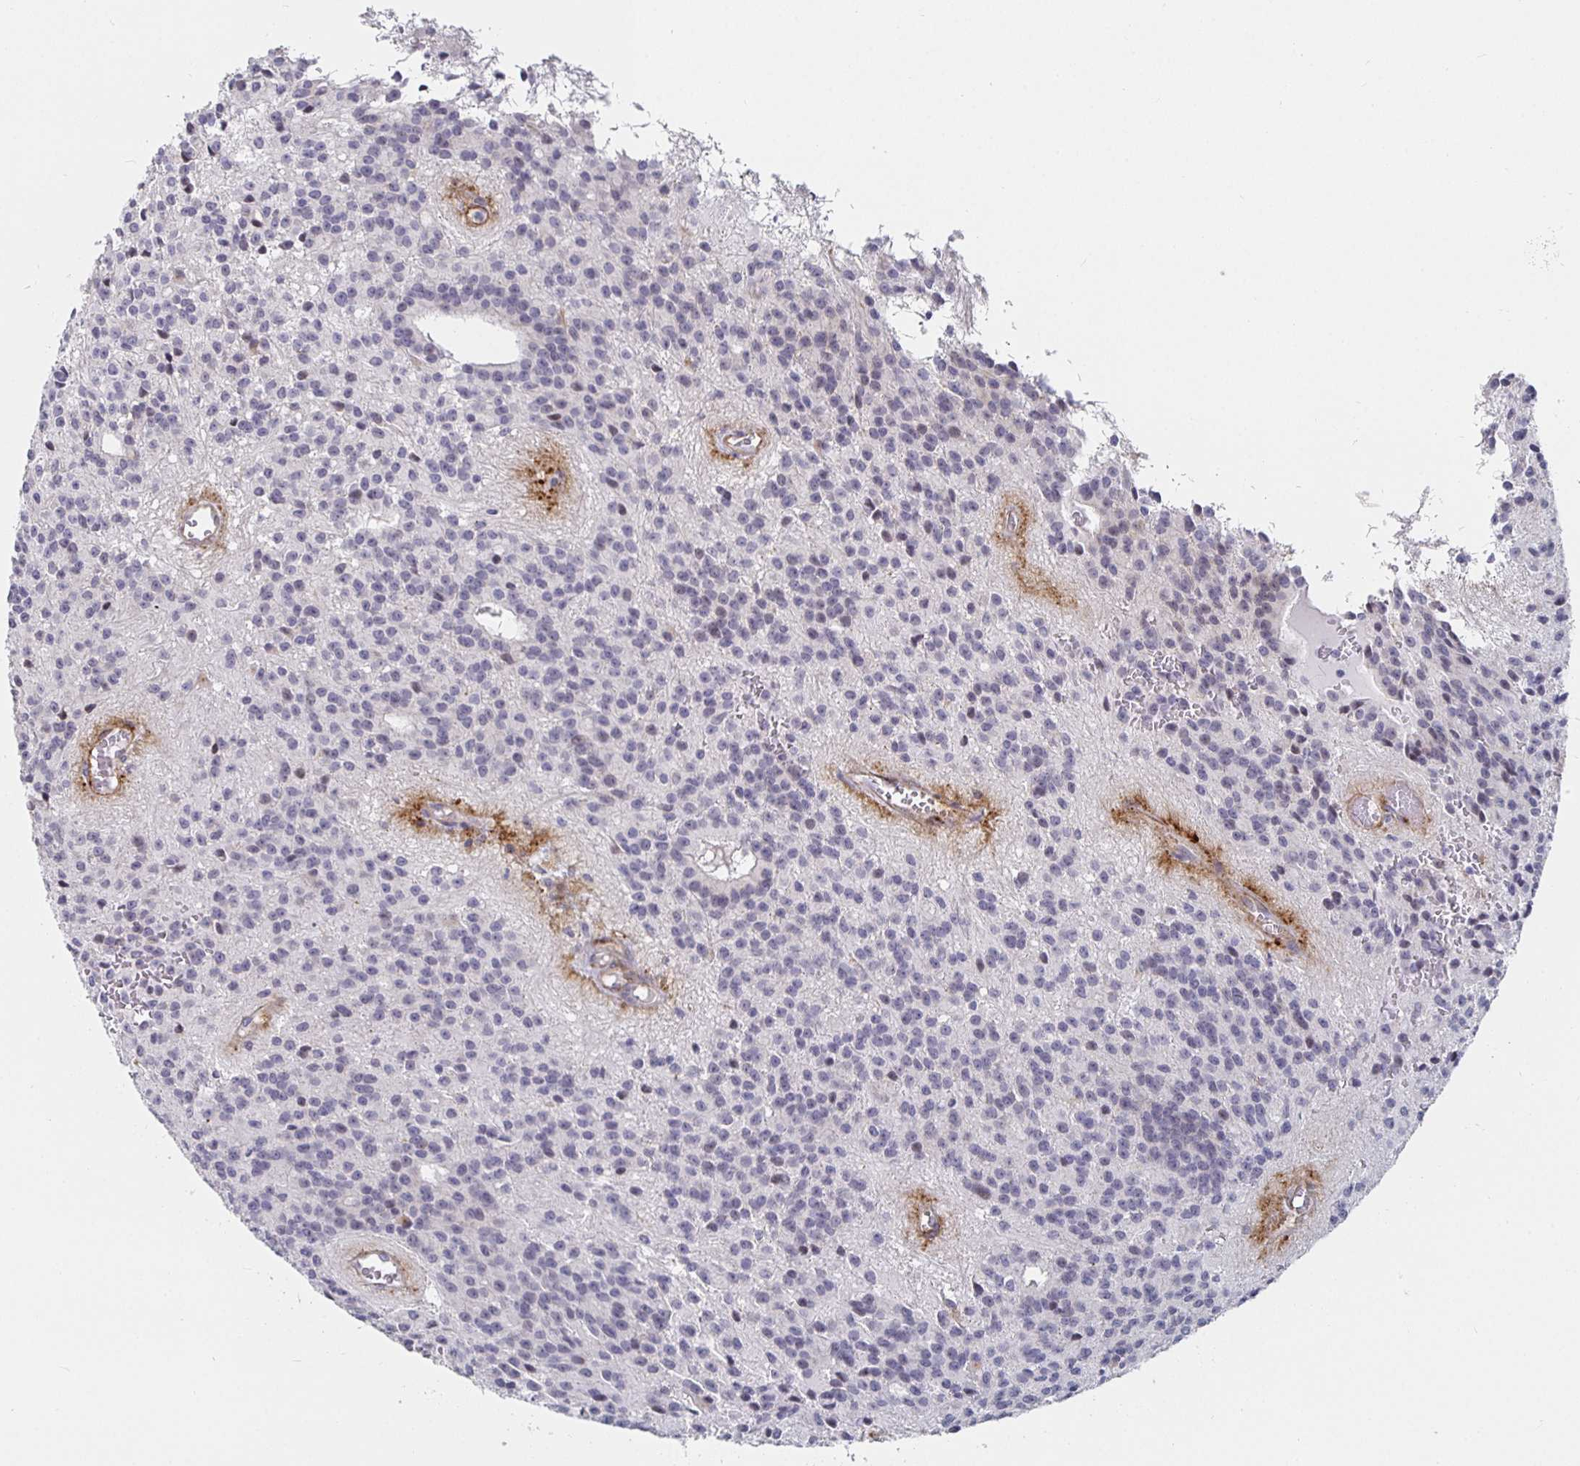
{"staining": {"intensity": "negative", "quantity": "none", "location": "none"}, "tissue": "glioma", "cell_type": "Tumor cells", "image_type": "cancer", "snomed": [{"axis": "morphology", "description": "Glioma, malignant, Low grade"}, {"axis": "topography", "description": "Brain"}], "caption": "Tumor cells show no significant protein staining in malignant glioma (low-grade). (DAB (3,3'-diaminobenzidine) immunohistochemistry with hematoxylin counter stain).", "gene": "S100G", "patient": {"sex": "male", "age": 31}}